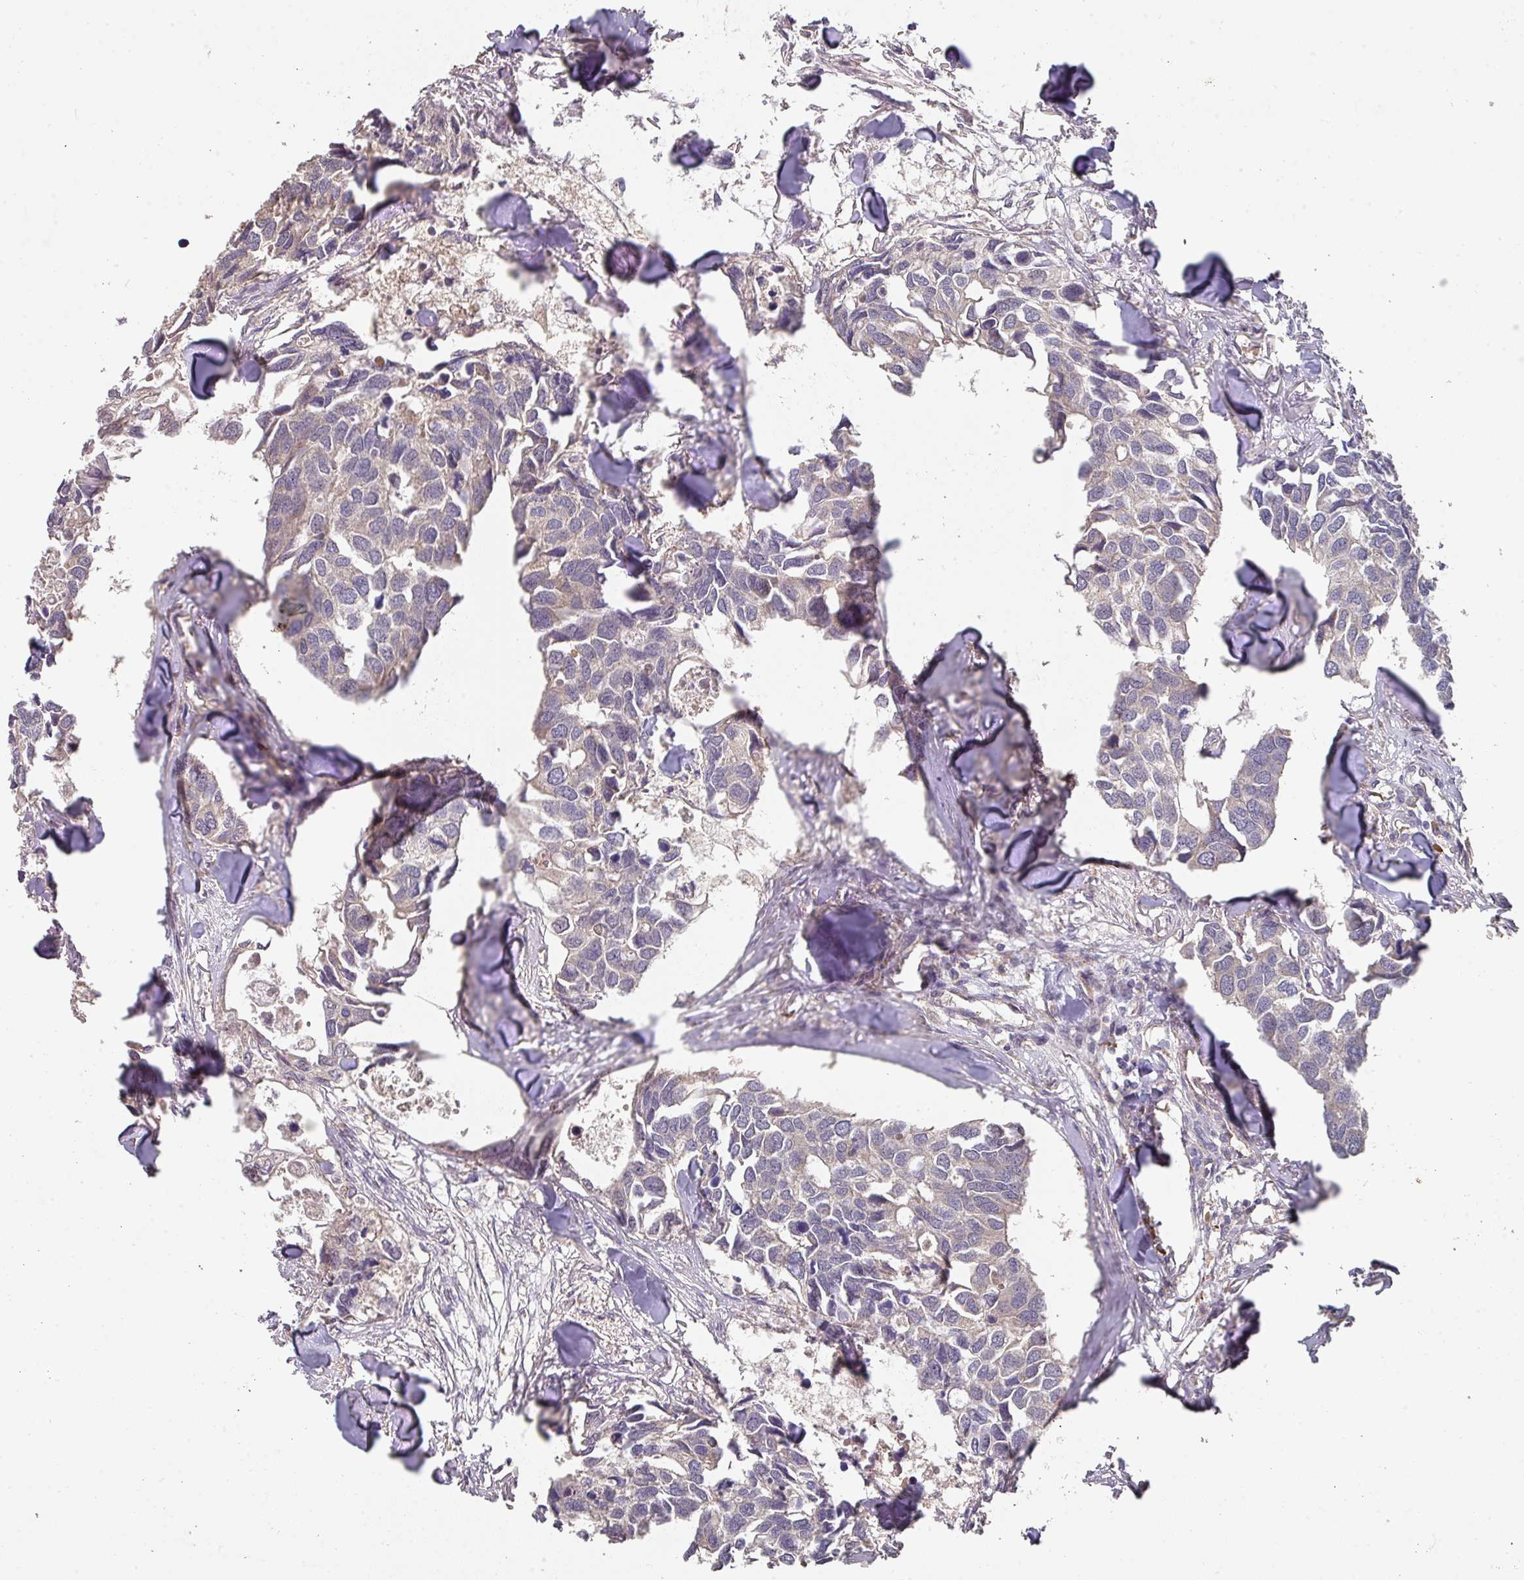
{"staining": {"intensity": "weak", "quantity": "<25%", "location": "cytoplasmic/membranous"}, "tissue": "breast cancer", "cell_type": "Tumor cells", "image_type": "cancer", "snomed": [{"axis": "morphology", "description": "Duct carcinoma"}, {"axis": "topography", "description": "Breast"}], "caption": "A high-resolution photomicrograph shows immunohistochemistry (IHC) staining of breast cancer, which demonstrates no significant positivity in tumor cells.", "gene": "ACVR2B", "patient": {"sex": "female", "age": 83}}